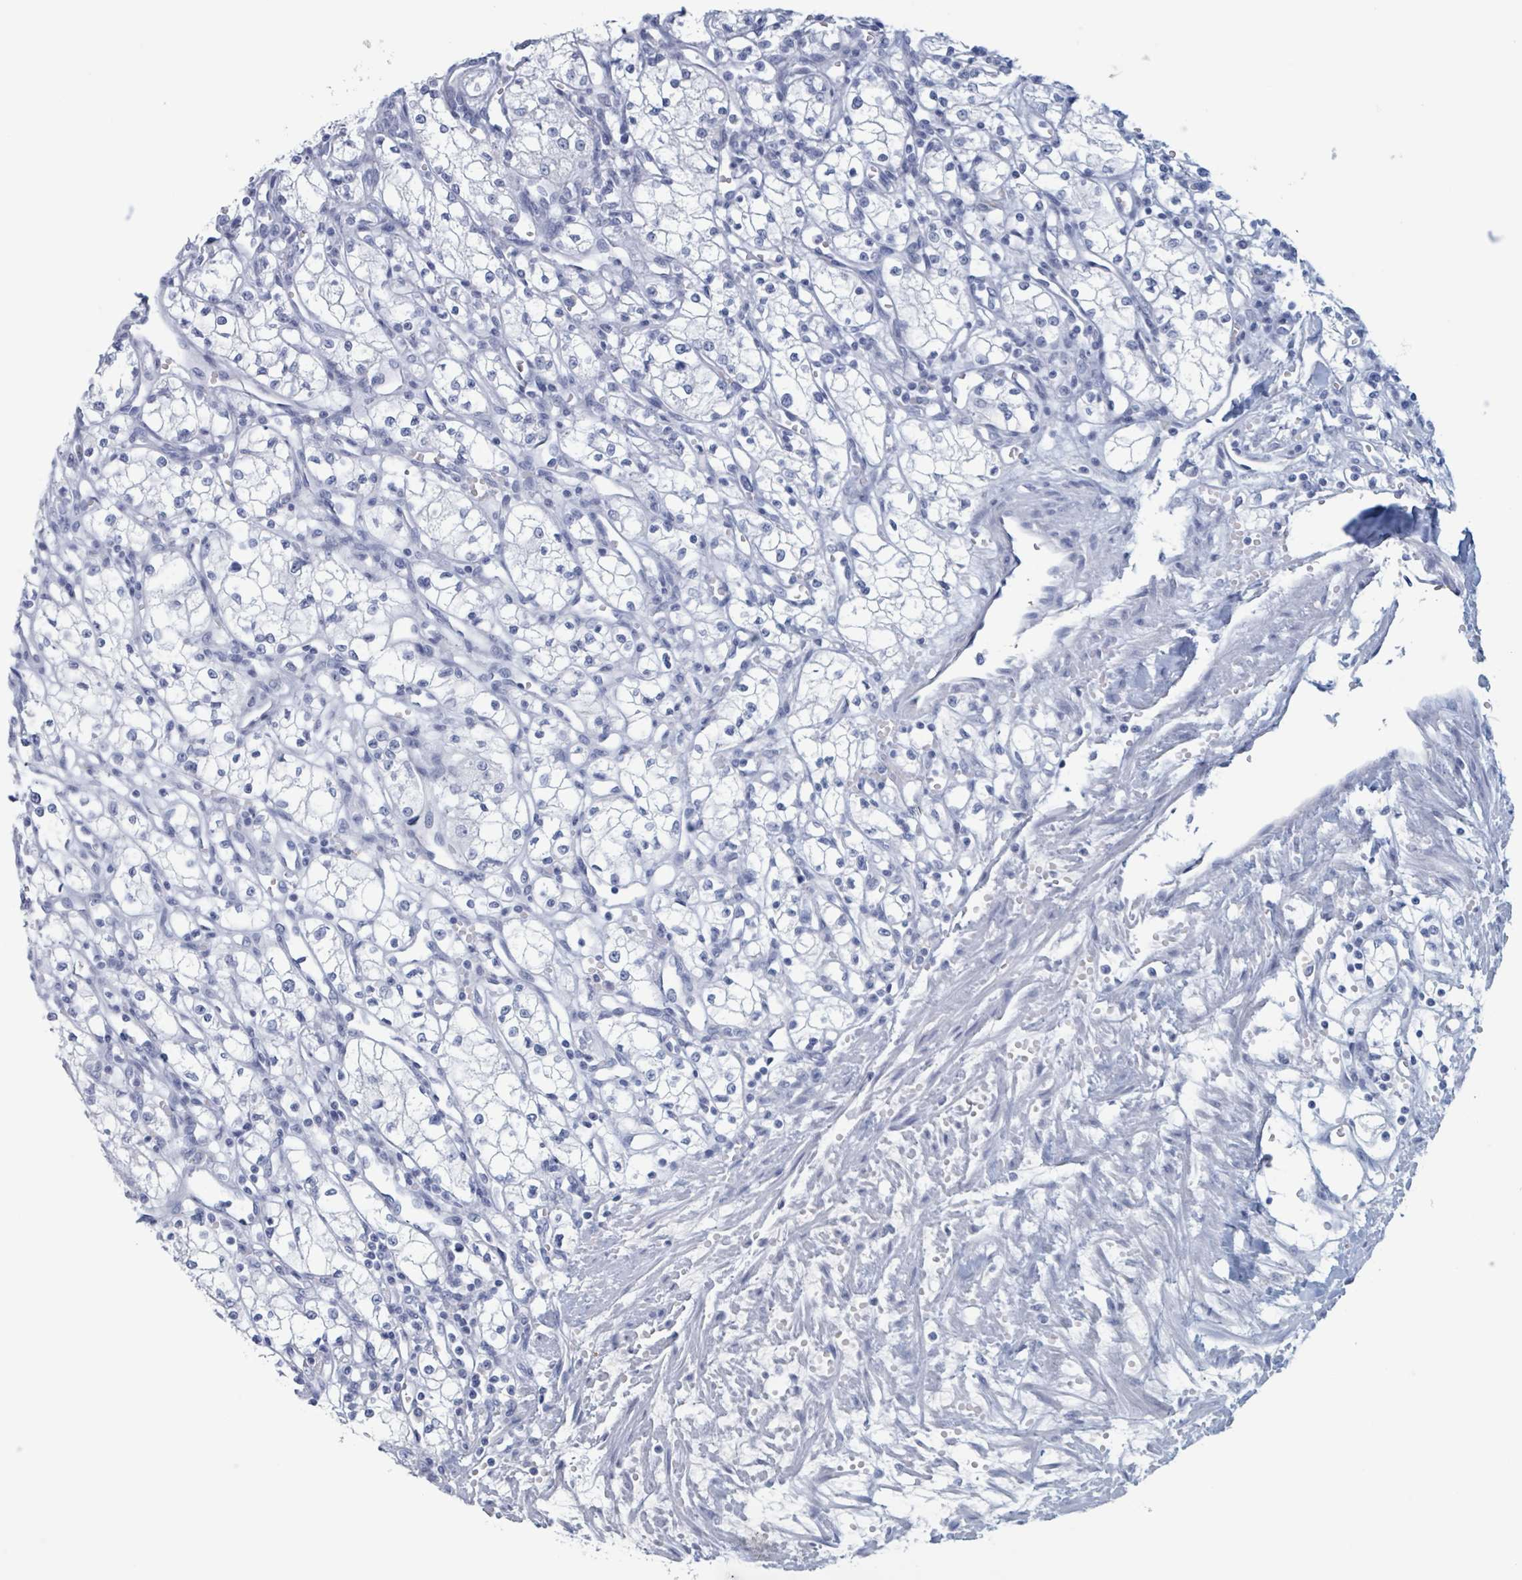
{"staining": {"intensity": "negative", "quantity": "none", "location": "none"}, "tissue": "renal cancer", "cell_type": "Tumor cells", "image_type": "cancer", "snomed": [{"axis": "morphology", "description": "Adenocarcinoma, NOS"}, {"axis": "topography", "description": "Kidney"}], "caption": "A micrograph of renal cancer (adenocarcinoma) stained for a protein exhibits no brown staining in tumor cells.", "gene": "KLK4", "patient": {"sex": "male", "age": 59}}